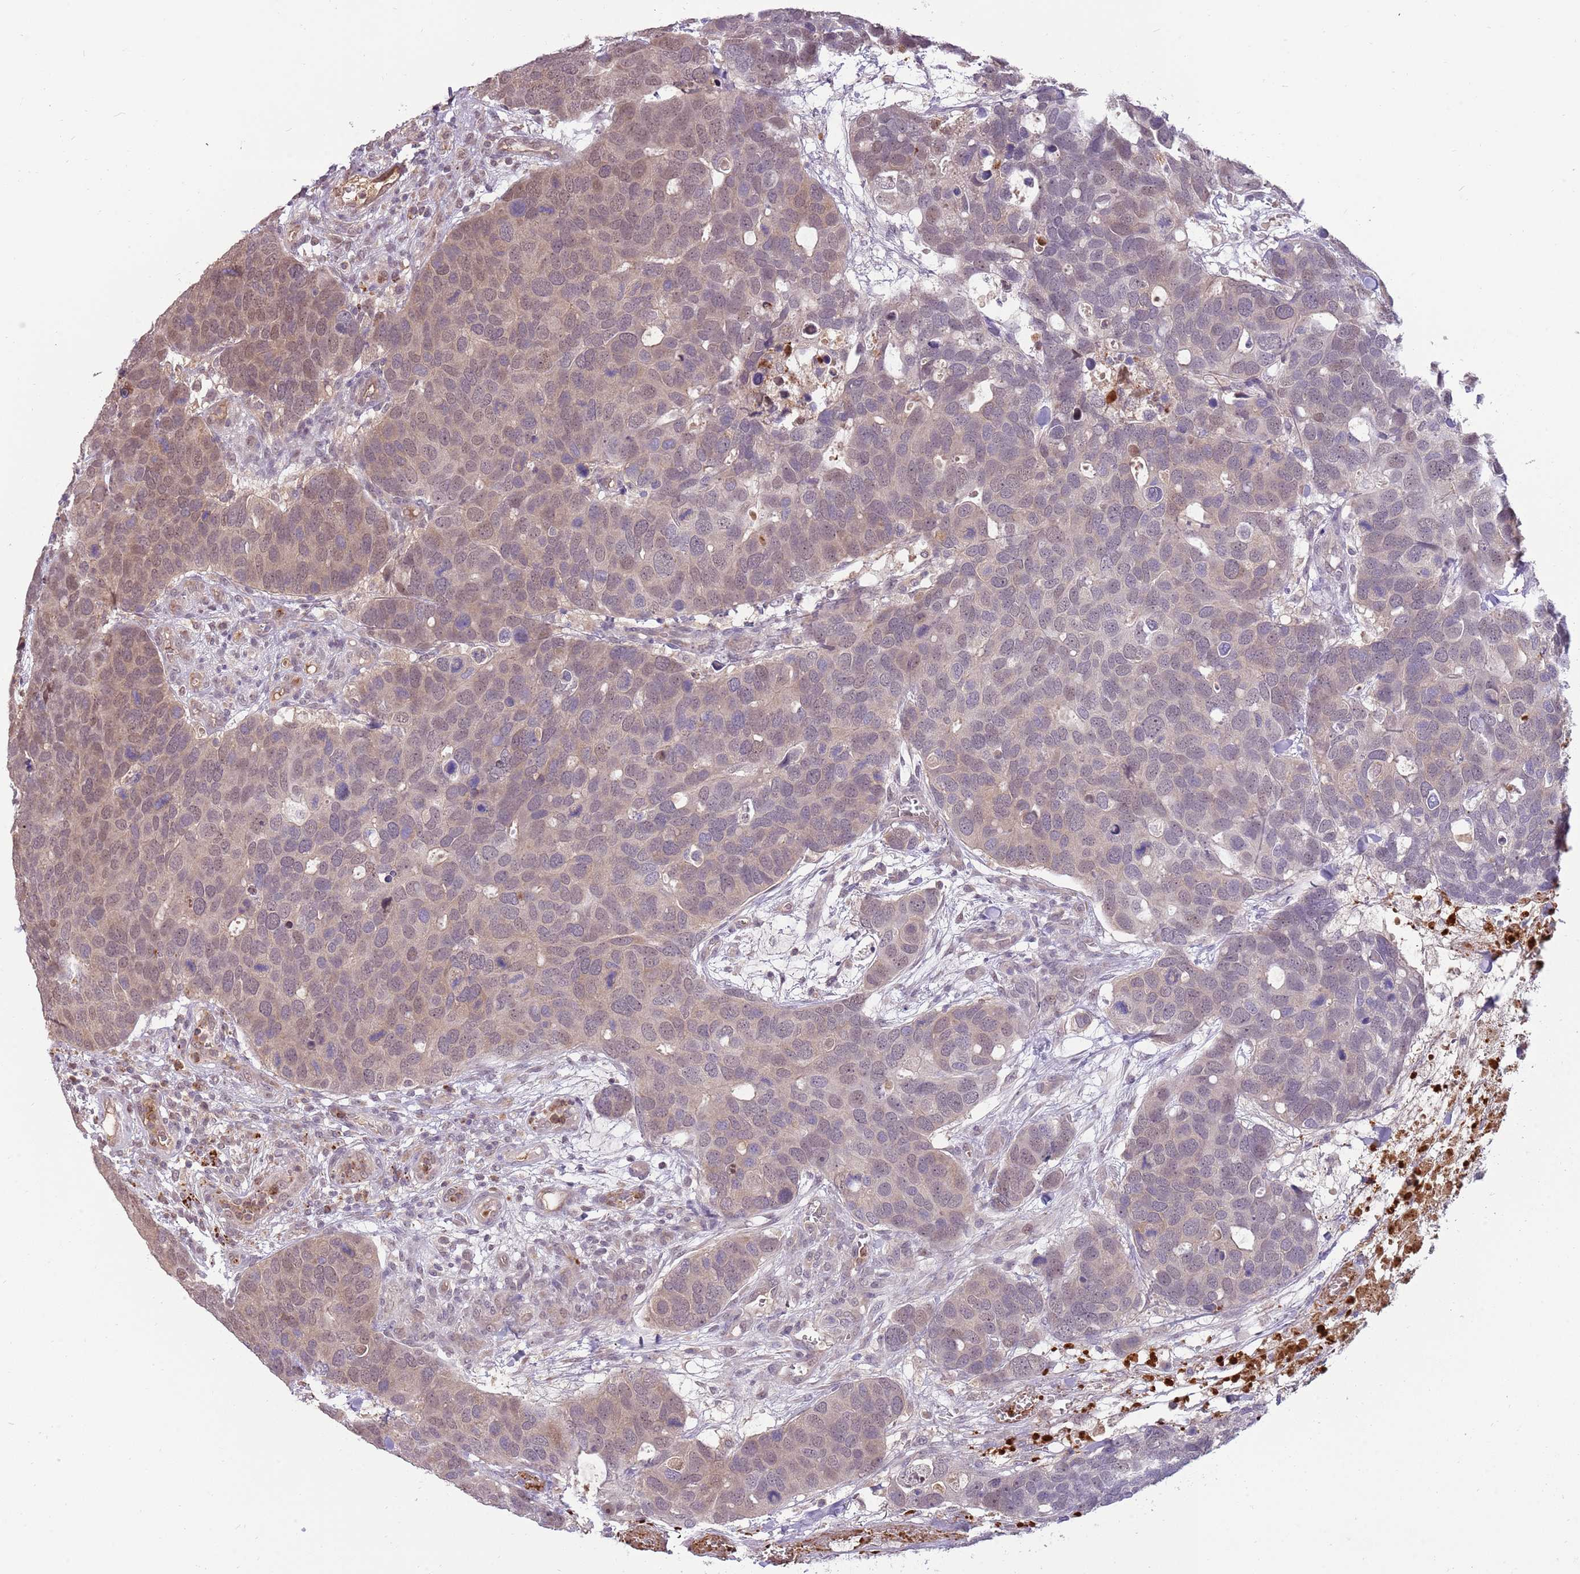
{"staining": {"intensity": "weak", "quantity": "25%-75%", "location": "cytoplasmic/membranous,nuclear"}, "tissue": "breast cancer", "cell_type": "Tumor cells", "image_type": "cancer", "snomed": [{"axis": "morphology", "description": "Duct carcinoma"}, {"axis": "topography", "description": "Breast"}], "caption": "Human intraductal carcinoma (breast) stained with a protein marker displays weak staining in tumor cells.", "gene": "NBPF6", "patient": {"sex": "female", "age": 83}}